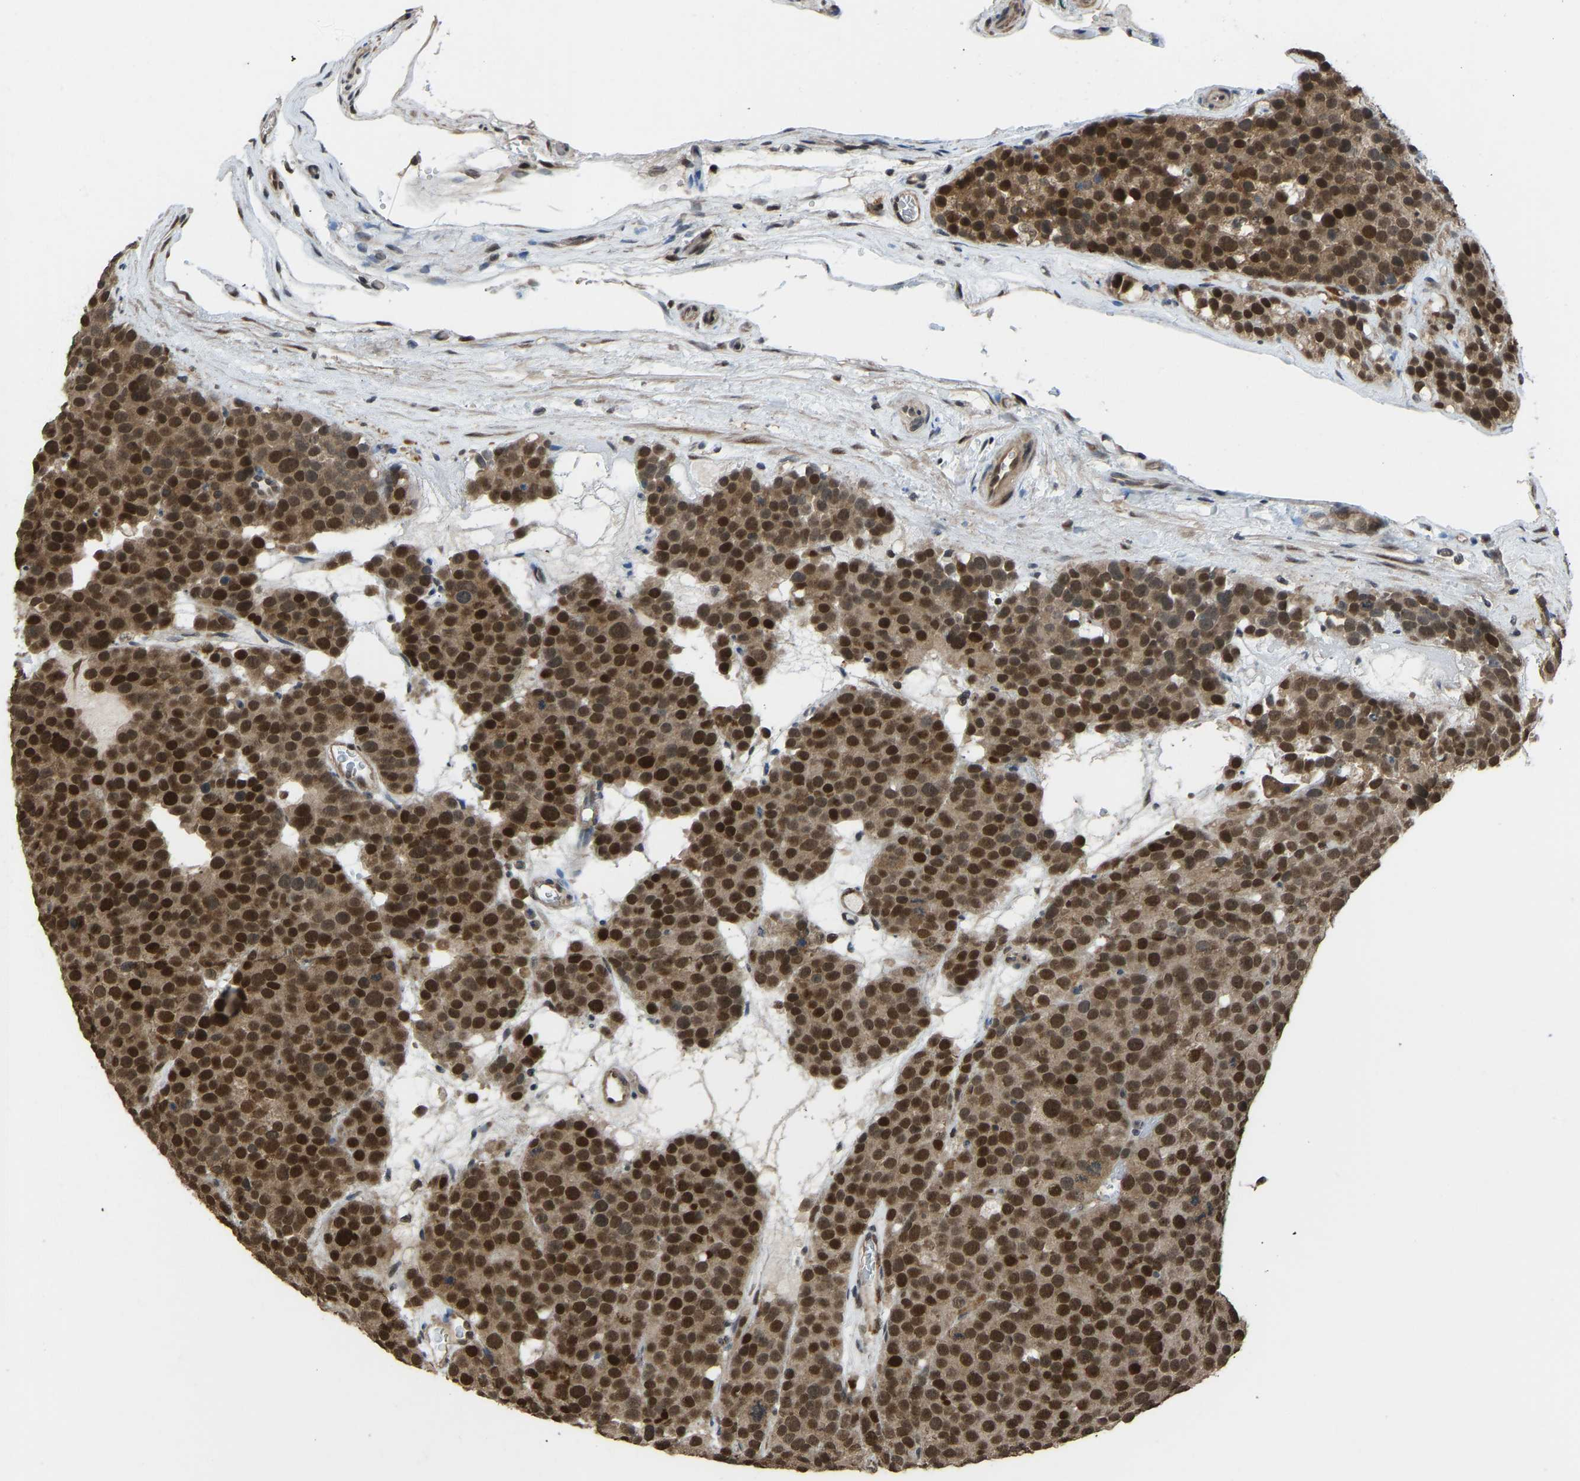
{"staining": {"intensity": "strong", "quantity": ">75%", "location": "cytoplasmic/membranous,nuclear"}, "tissue": "testis cancer", "cell_type": "Tumor cells", "image_type": "cancer", "snomed": [{"axis": "morphology", "description": "Seminoma, NOS"}, {"axis": "topography", "description": "Testis"}], "caption": "Immunohistochemistry (IHC) of testis cancer displays high levels of strong cytoplasmic/membranous and nuclear staining in approximately >75% of tumor cells.", "gene": "KPNA6", "patient": {"sex": "male", "age": 71}}